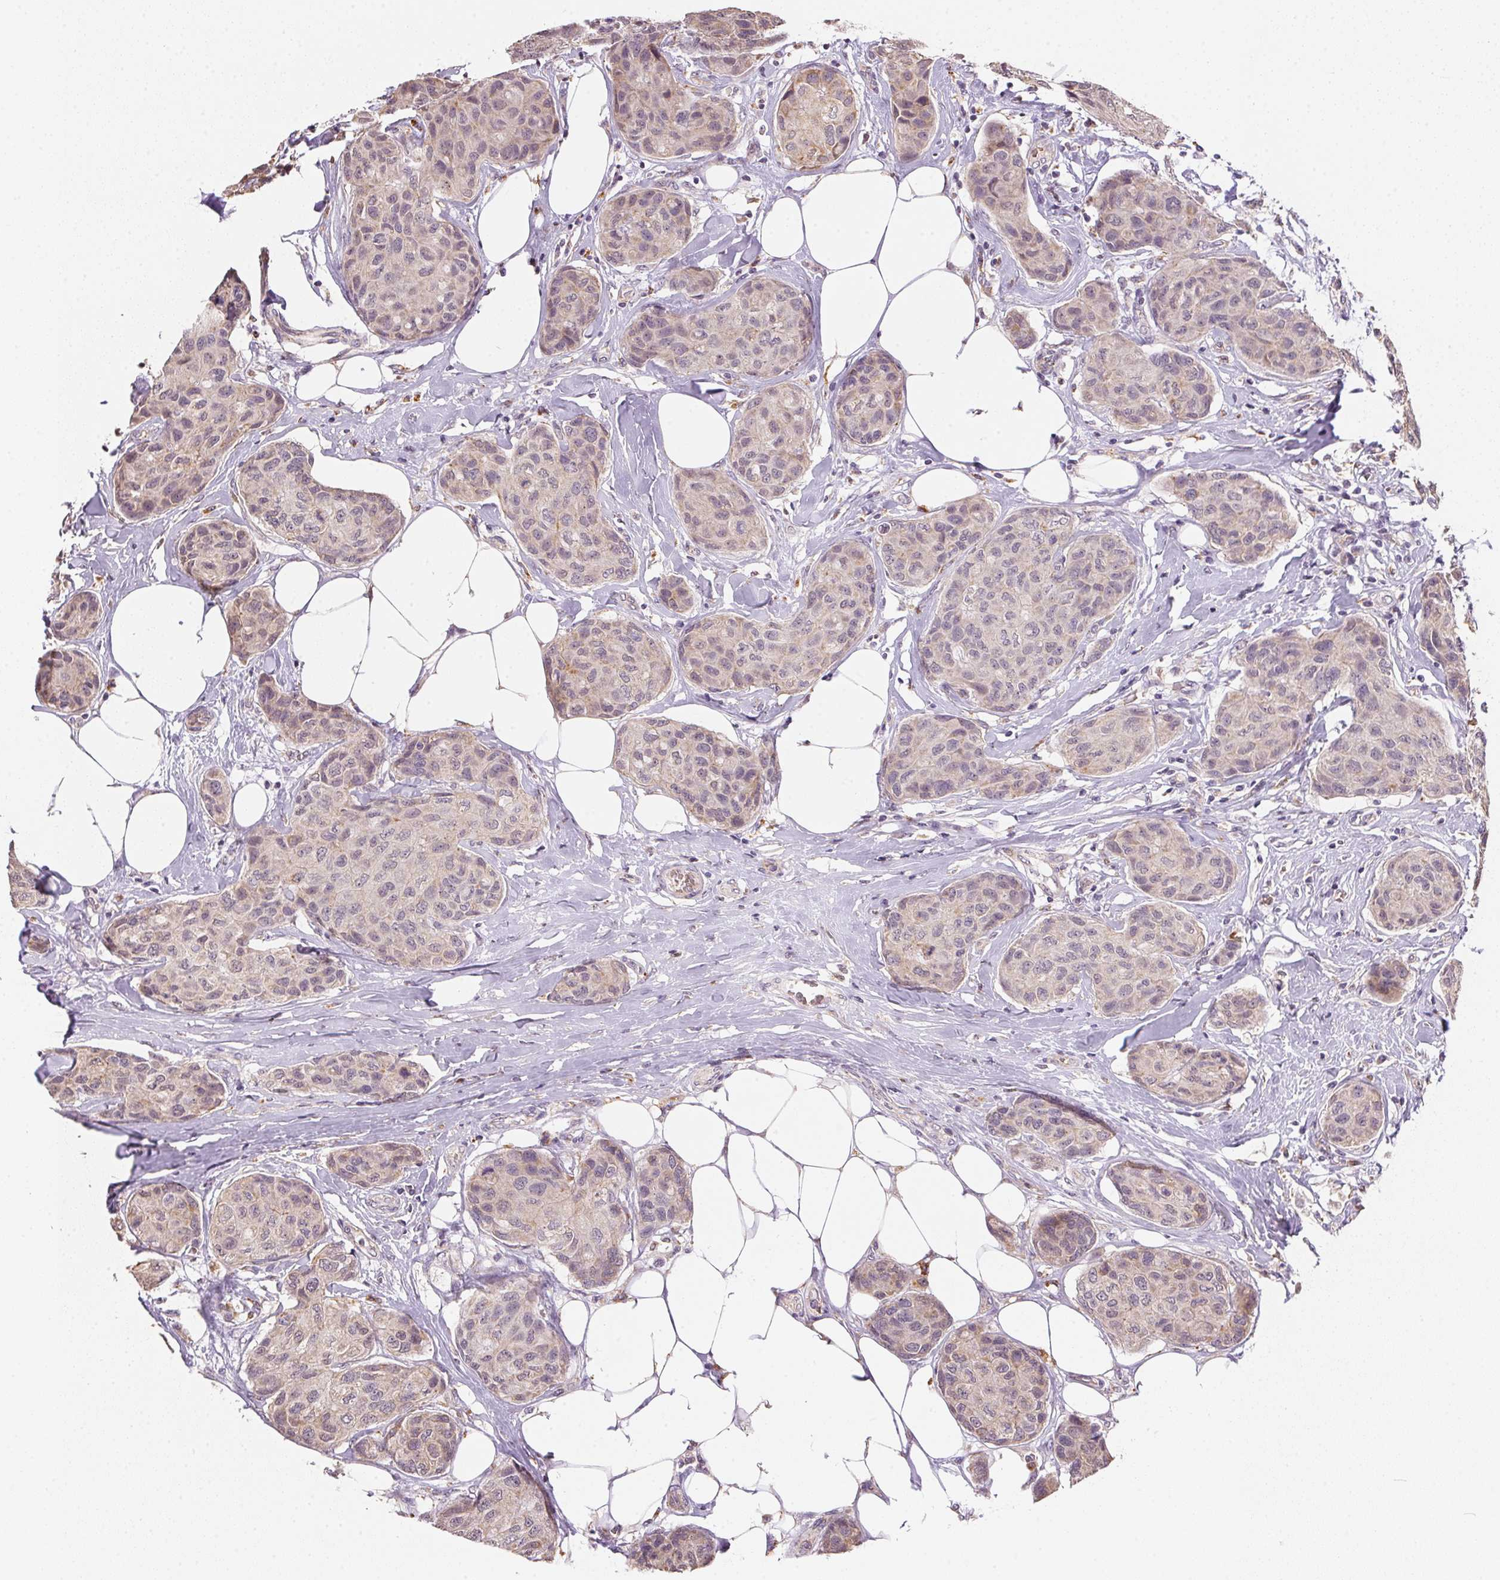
{"staining": {"intensity": "weak", "quantity": "<25%", "location": "cytoplasmic/membranous"}, "tissue": "breast cancer", "cell_type": "Tumor cells", "image_type": "cancer", "snomed": [{"axis": "morphology", "description": "Duct carcinoma"}, {"axis": "topography", "description": "Breast"}], "caption": "Immunohistochemistry (IHC) histopathology image of neoplastic tissue: breast intraductal carcinoma stained with DAB (3,3'-diaminobenzidine) exhibits no significant protein expression in tumor cells.", "gene": "METTL13", "patient": {"sex": "female", "age": 80}}